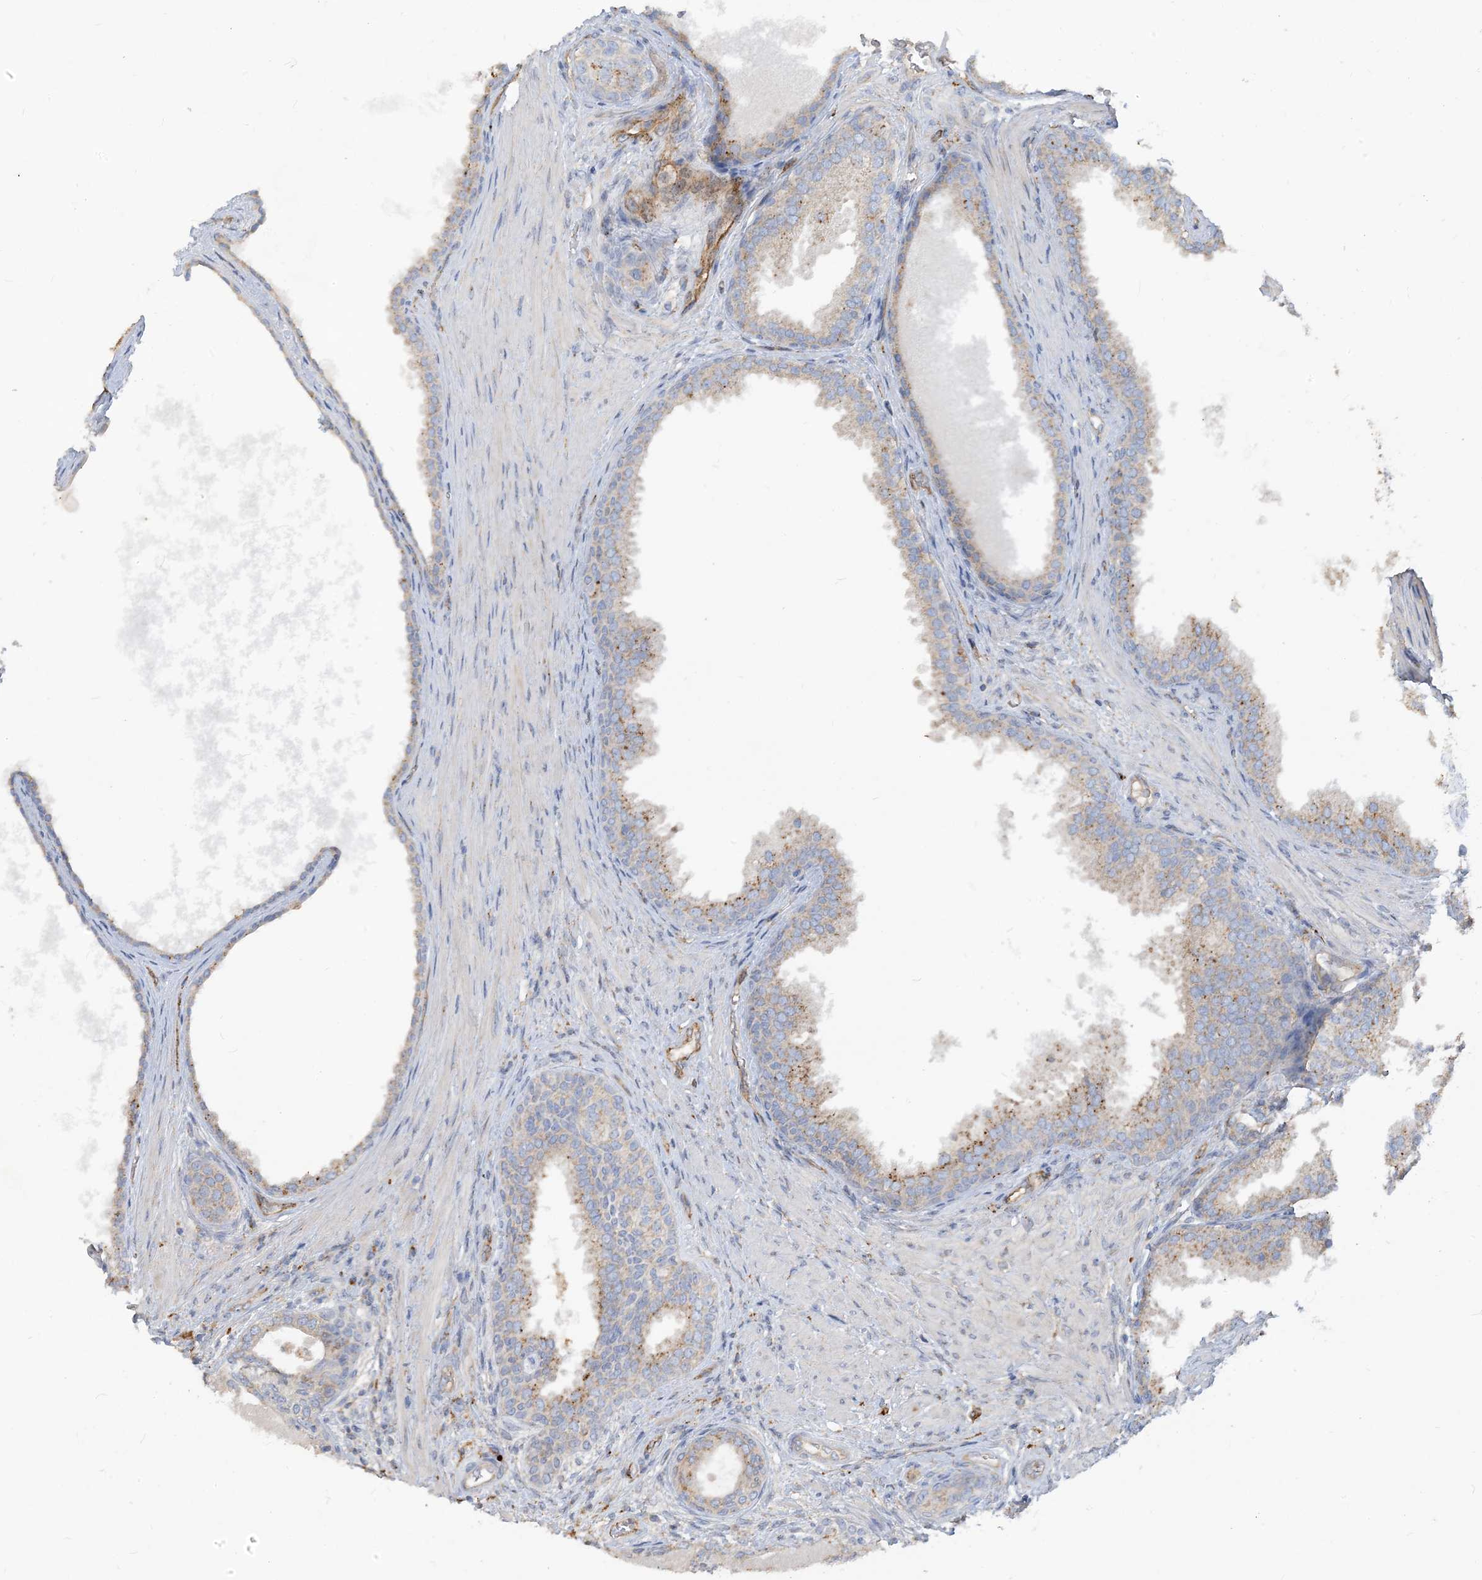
{"staining": {"intensity": "moderate", "quantity": "<25%", "location": "cytoplasmic/membranous"}, "tissue": "prostate", "cell_type": "Glandular cells", "image_type": "normal", "snomed": [{"axis": "morphology", "description": "Normal tissue, NOS"}, {"axis": "topography", "description": "Prostate"}], "caption": "High-power microscopy captured an immunohistochemistry (IHC) photomicrograph of benign prostate, revealing moderate cytoplasmic/membranous expression in approximately <25% of glandular cells.", "gene": "PEAR1", "patient": {"sex": "male", "age": 76}}